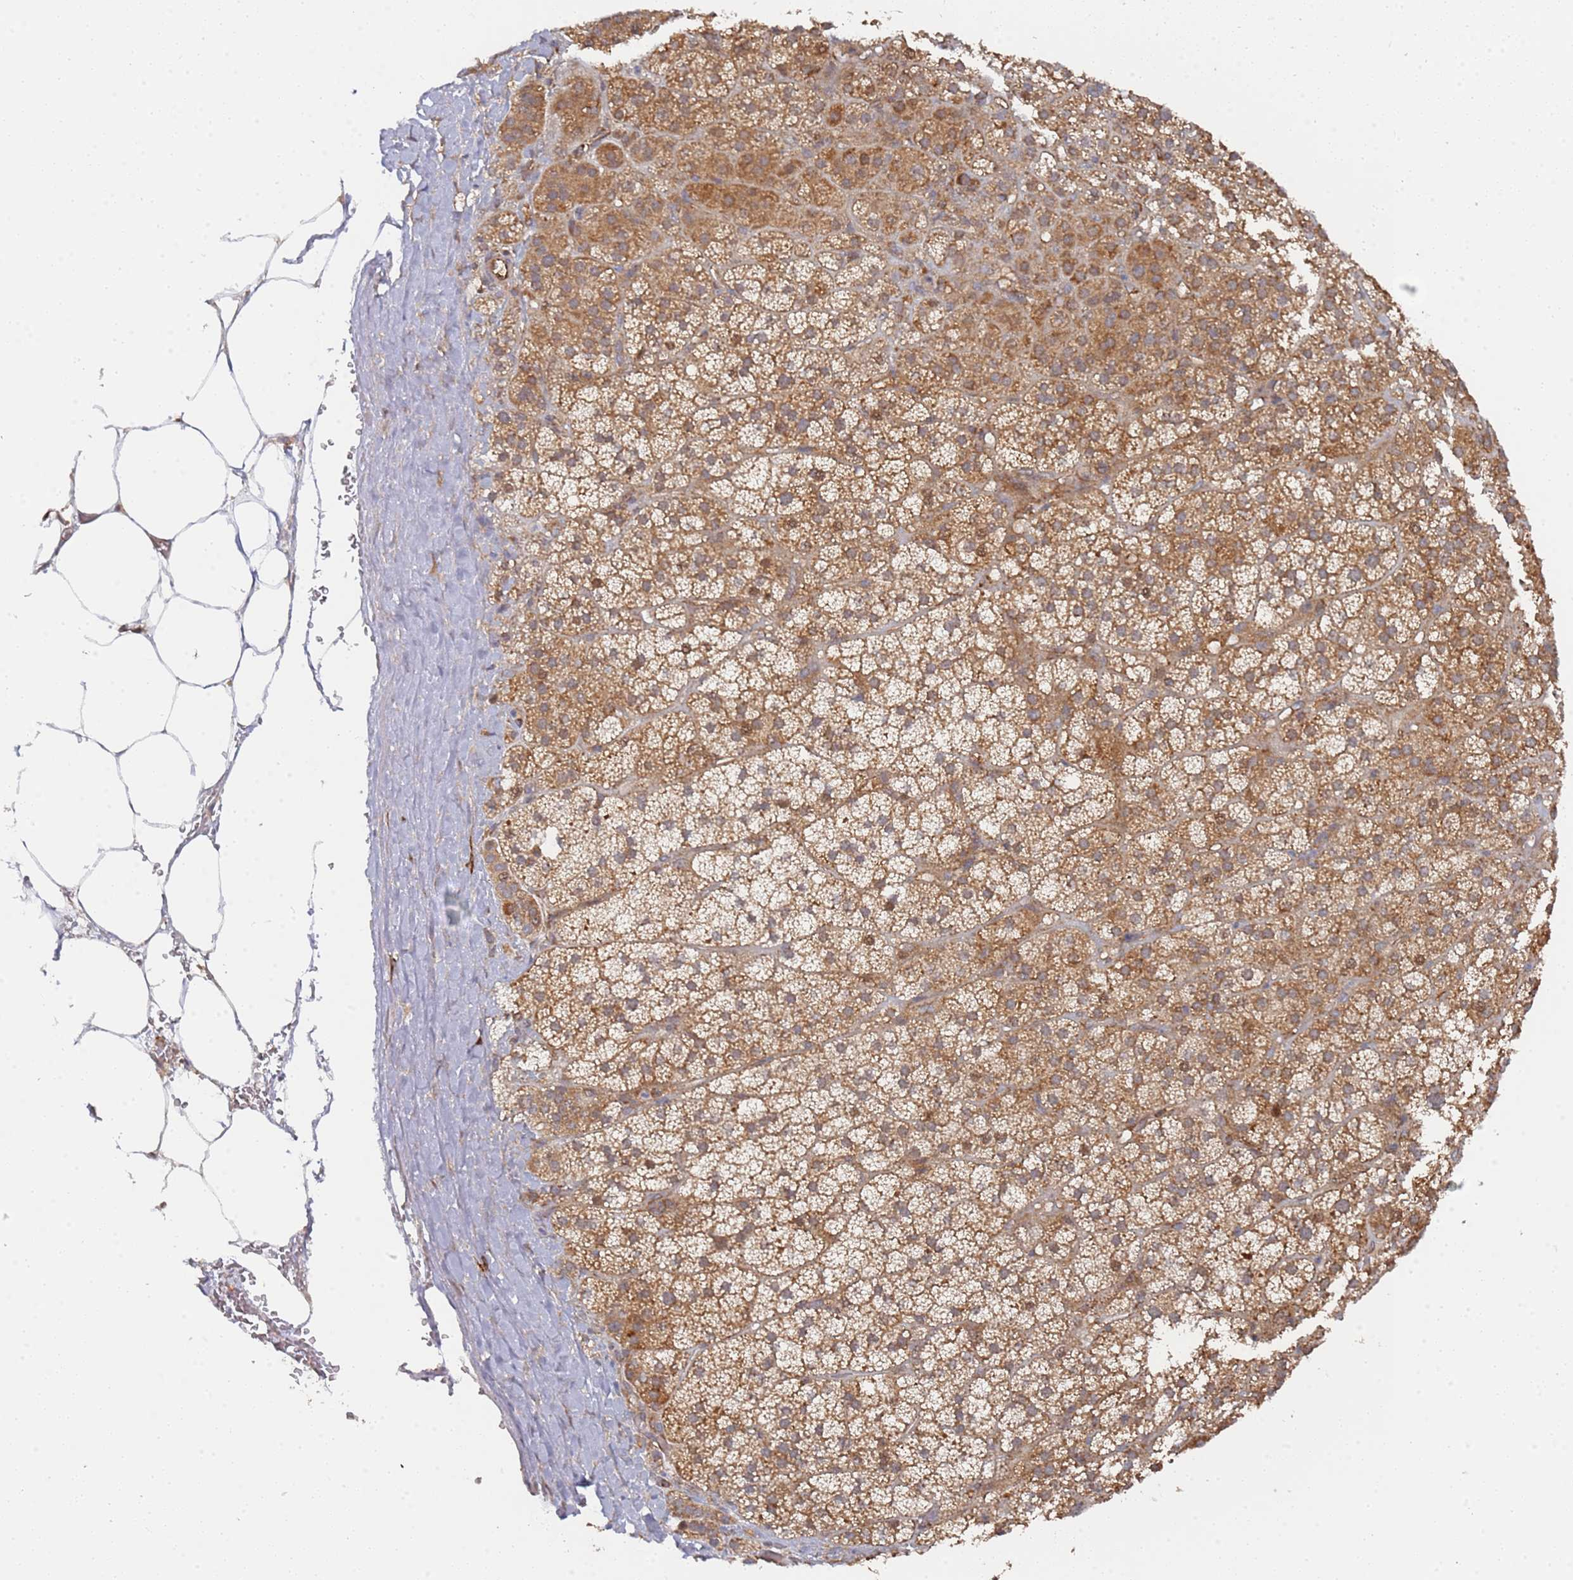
{"staining": {"intensity": "moderate", "quantity": ">75%", "location": "cytoplasmic/membranous"}, "tissue": "adrenal gland", "cell_type": "Glandular cells", "image_type": "normal", "snomed": [{"axis": "morphology", "description": "Normal tissue, NOS"}, {"axis": "topography", "description": "Adrenal gland"}], "caption": "Protein staining of unremarkable adrenal gland exhibits moderate cytoplasmic/membranous staining in about >75% of glandular cells.", "gene": "DDX60", "patient": {"sex": "female", "age": 70}}